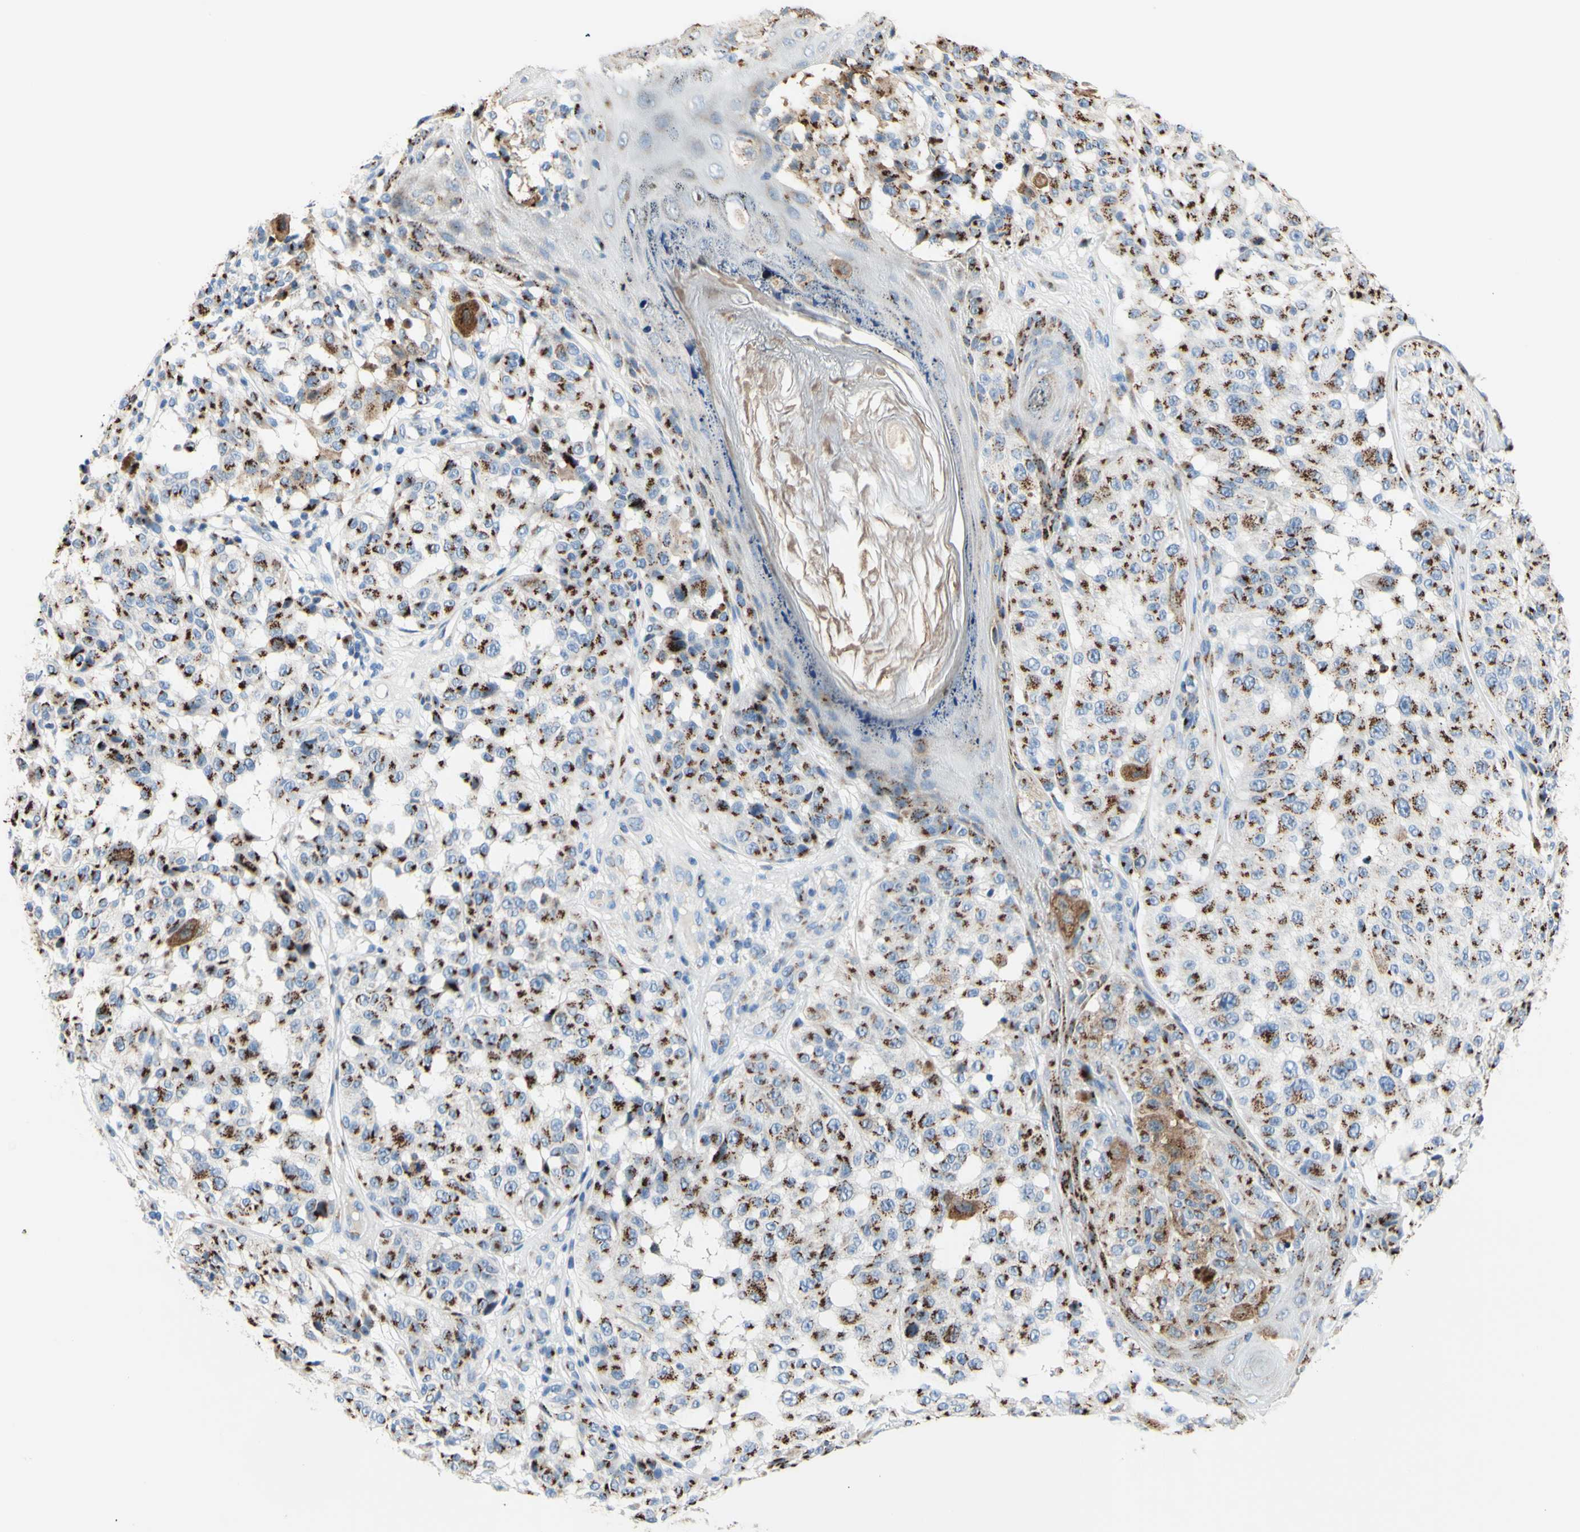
{"staining": {"intensity": "moderate", "quantity": "25%-75%", "location": "cytoplasmic/membranous"}, "tissue": "melanoma", "cell_type": "Tumor cells", "image_type": "cancer", "snomed": [{"axis": "morphology", "description": "Malignant melanoma, NOS"}, {"axis": "topography", "description": "Skin"}], "caption": "Melanoma stained for a protein exhibits moderate cytoplasmic/membranous positivity in tumor cells.", "gene": "GALNT2", "patient": {"sex": "female", "age": 46}}